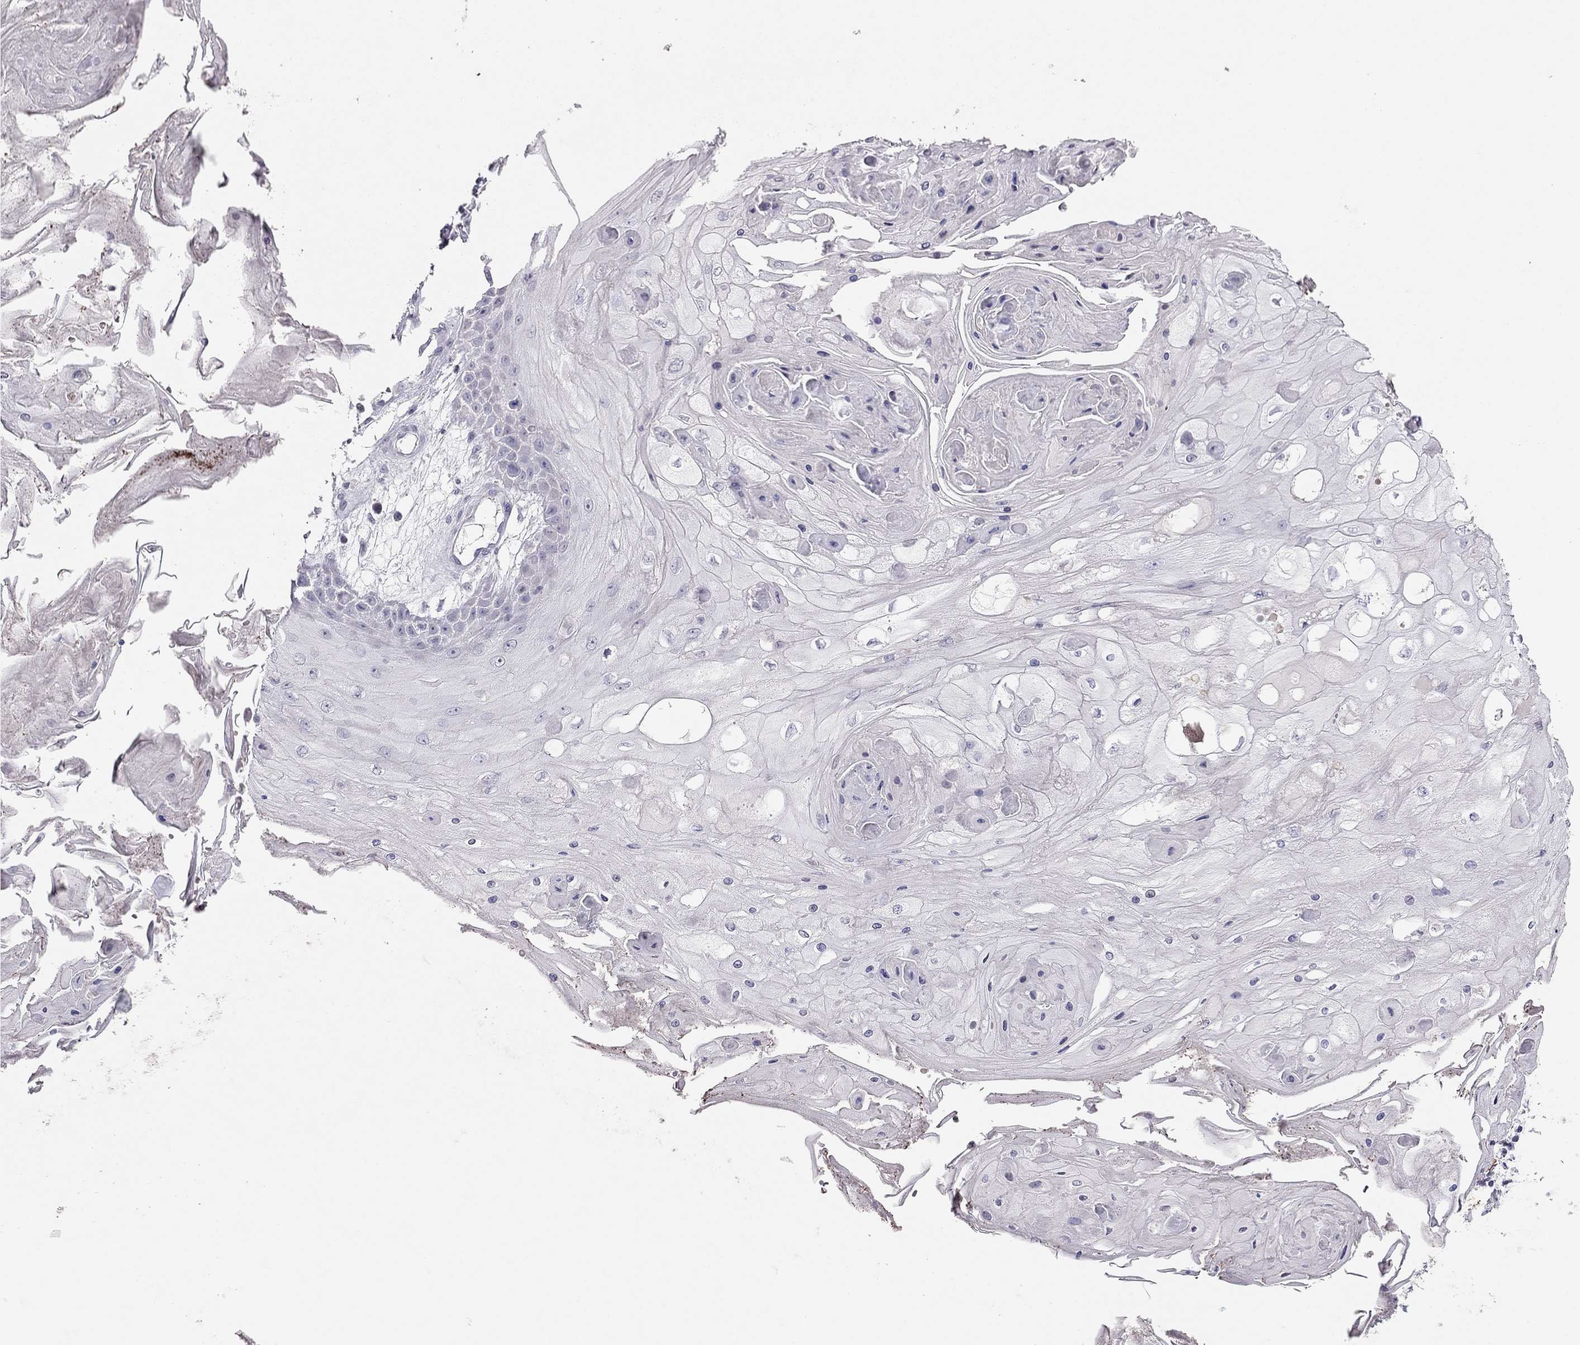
{"staining": {"intensity": "negative", "quantity": "none", "location": "none"}, "tissue": "skin cancer", "cell_type": "Tumor cells", "image_type": "cancer", "snomed": [{"axis": "morphology", "description": "Squamous cell carcinoma, NOS"}, {"axis": "topography", "description": "Skin"}], "caption": "This micrograph is of skin cancer stained with immunohistochemistry (IHC) to label a protein in brown with the nuclei are counter-stained blue. There is no positivity in tumor cells. Brightfield microscopy of IHC stained with DAB (brown) and hematoxylin (blue), captured at high magnification.", "gene": "TSHB", "patient": {"sex": "male", "age": 70}}